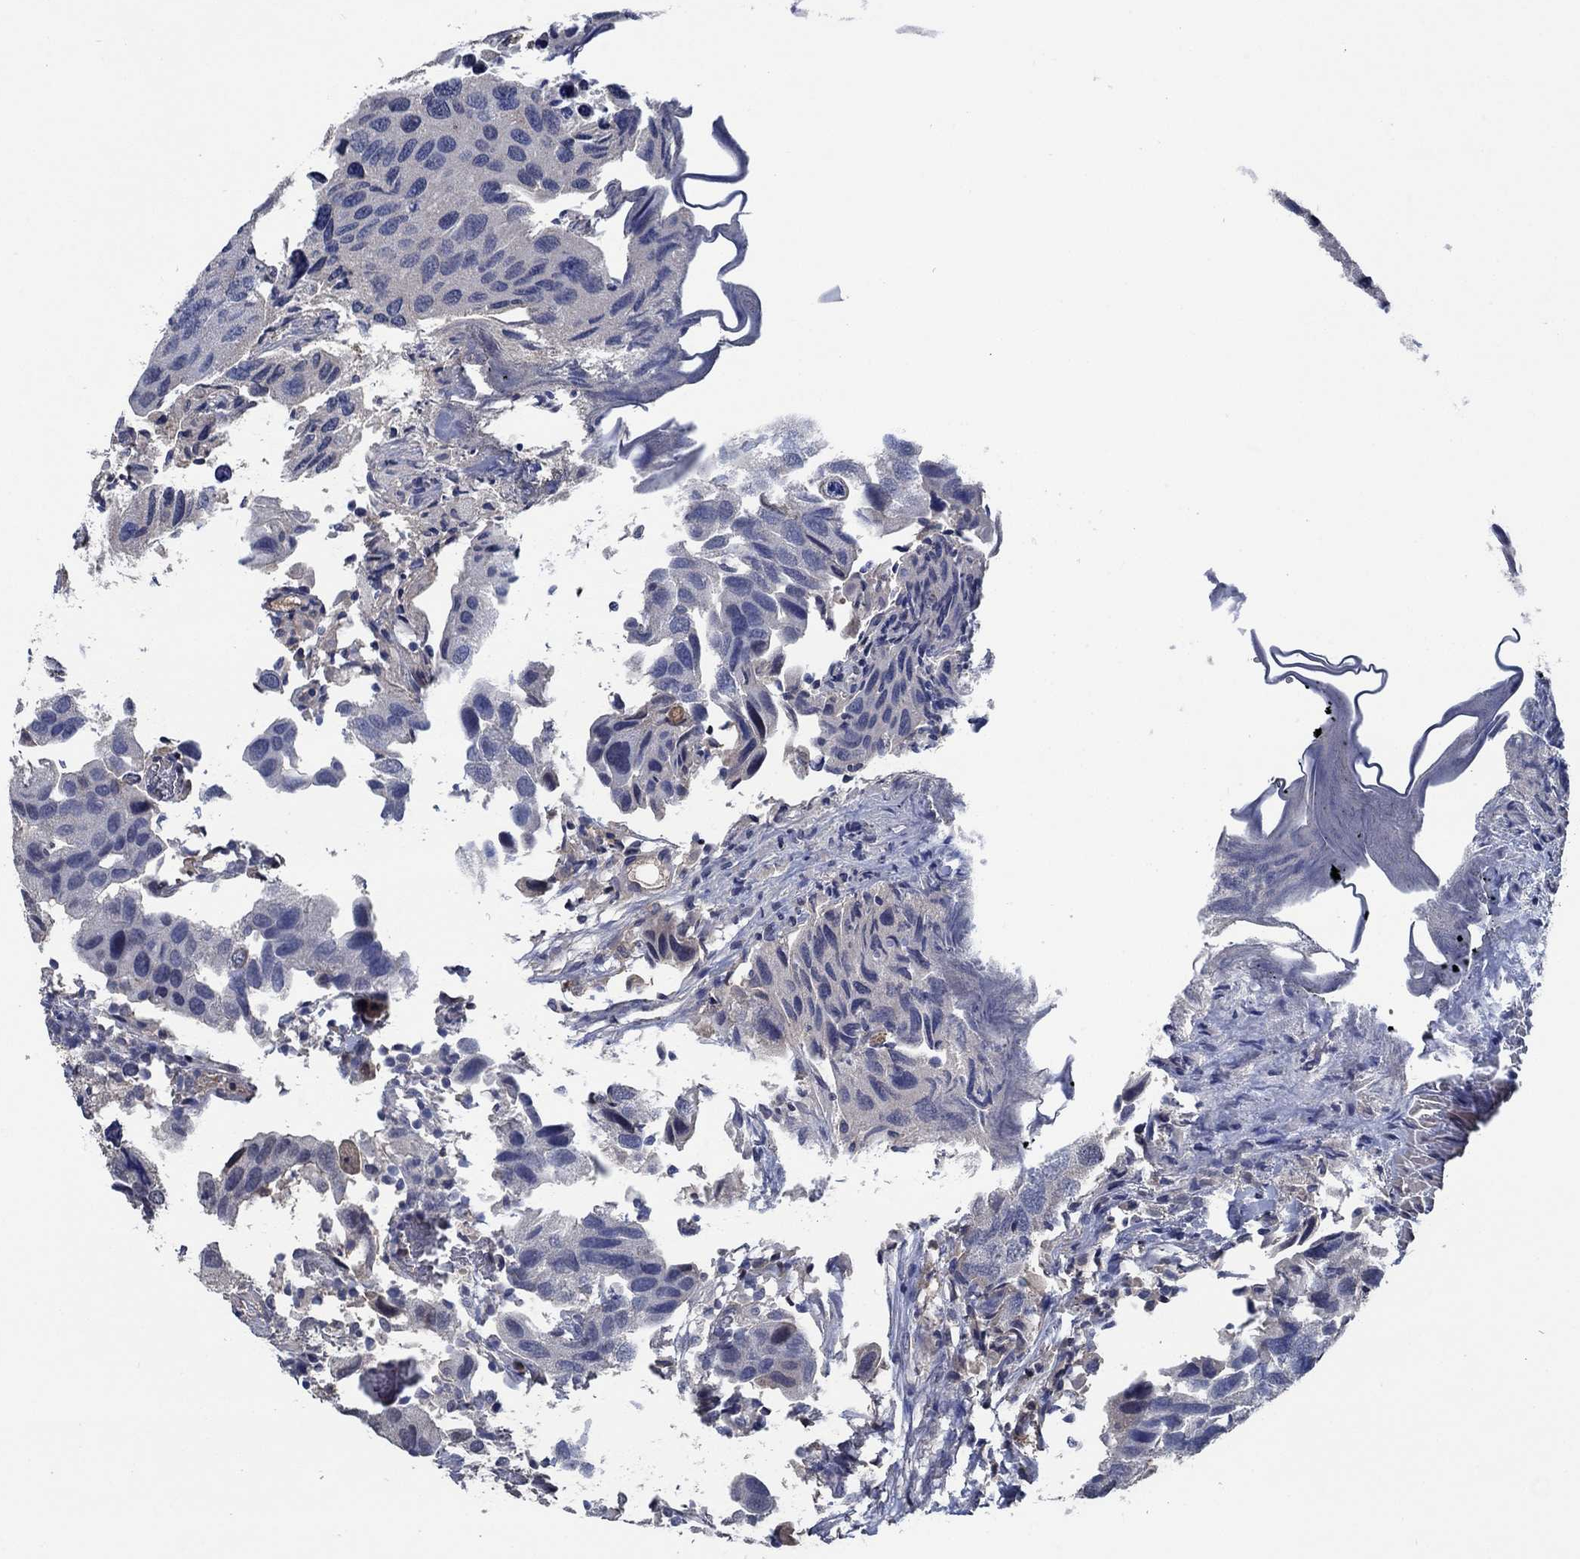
{"staining": {"intensity": "negative", "quantity": "none", "location": "none"}, "tissue": "urothelial cancer", "cell_type": "Tumor cells", "image_type": "cancer", "snomed": [{"axis": "morphology", "description": "Urothelial carcinoma, High grade"}, {"axis": "topography", "description": "Urinary bladder"}], "caption": "Immunohistochemical staining of human urothelial cancer displays no significant positivity in tumor cells. (Brightfield microscopy of DAB IHC at high magnification).", "gene": "OBSCN", "patient": {"sex": "male", "age": 79}}